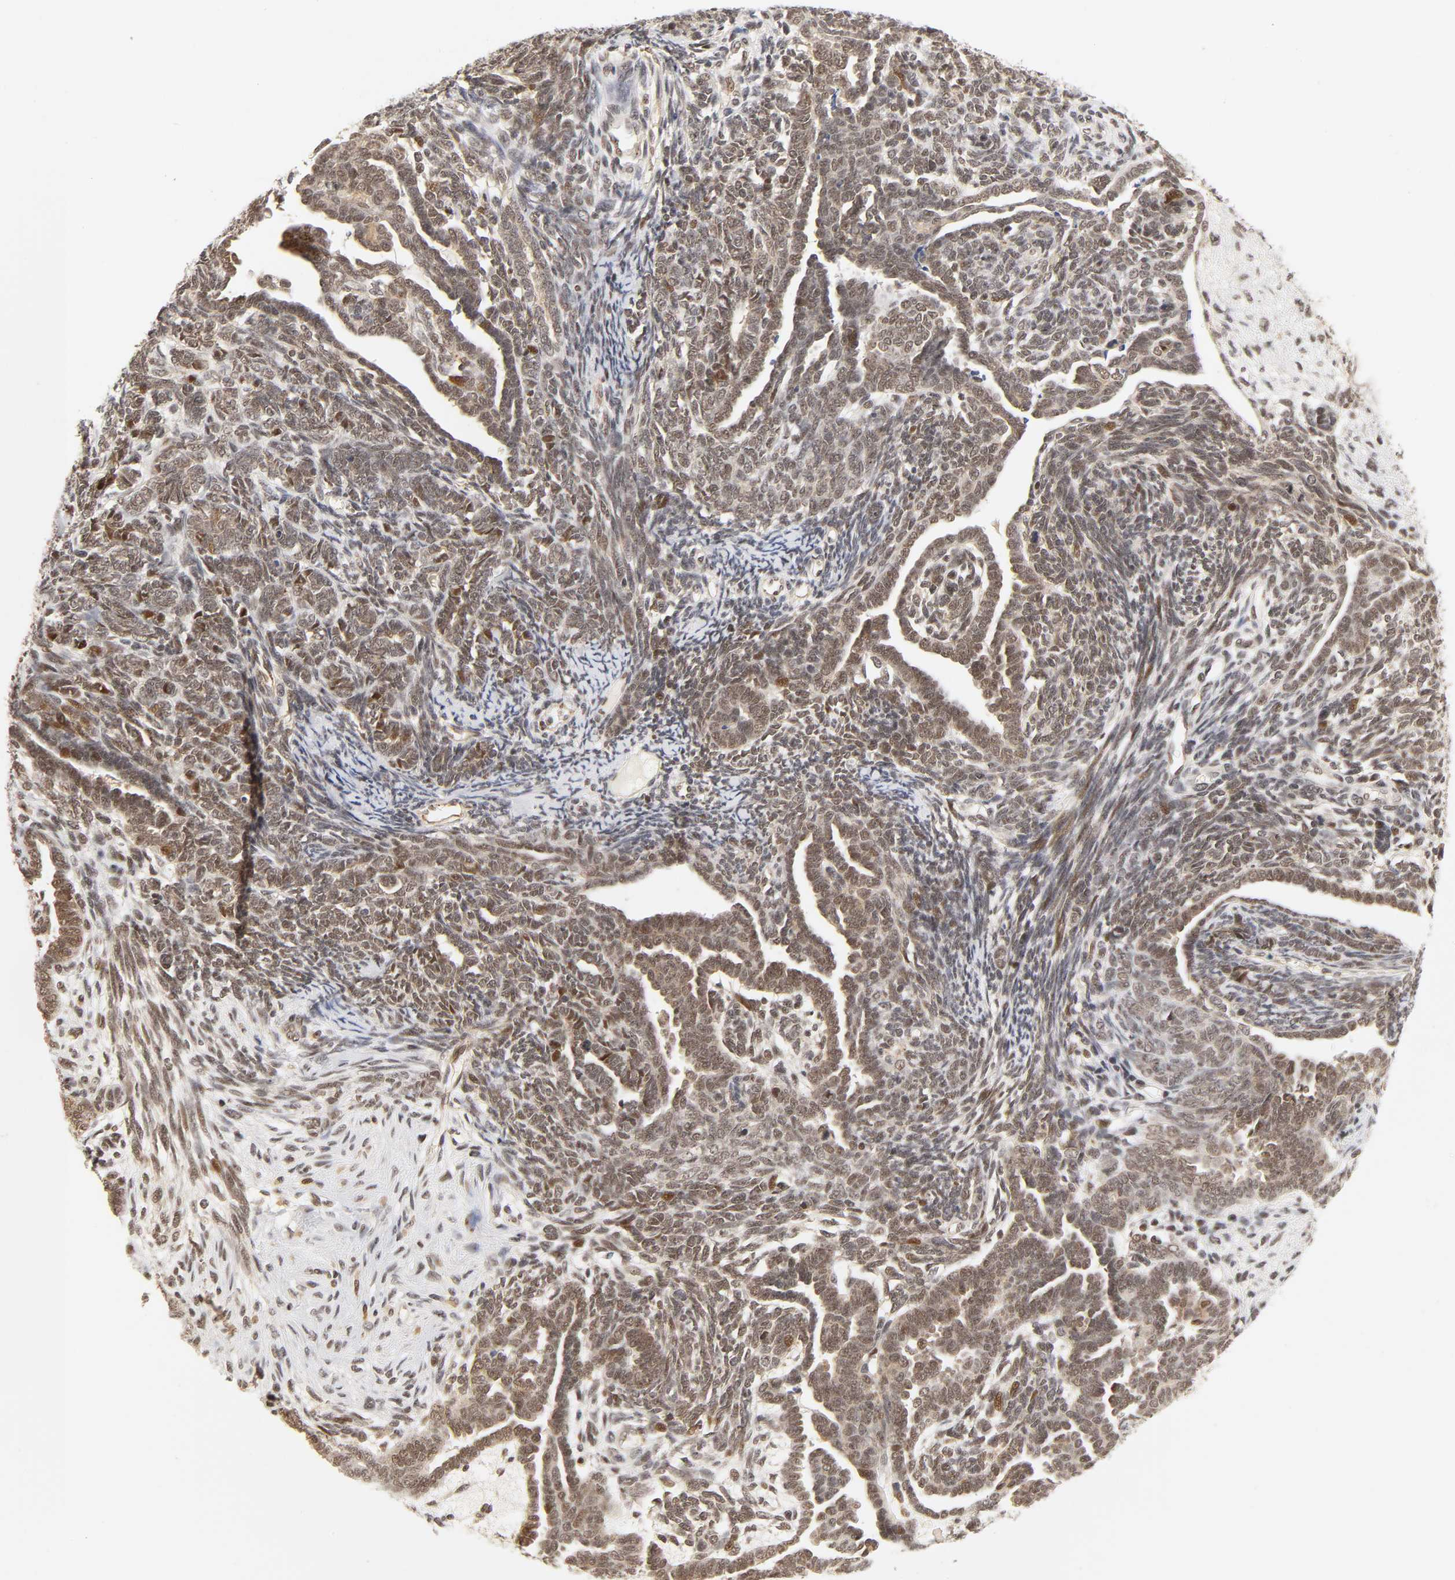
{"staining": {"intensity": "weak", "quantity": "25%-75%", "location": "cytoplasmic/membranous,nuclear"}, "tissue": "endometrial cancer", "cell_type": "Tumor cells", "image_type": "cancer", "snomed": [{"axis": "morphology", "description": "Neoplasm, malignant, NOS"}, {"axis": "topography", "description": "Endometrium"}], "caption": "A high-resolution histopathology image shows IHC staining of endometrial cancer, which reveals weak cytoplasmic/membranous and nuclear positivity in approximately 25%-75% of tumor cells.", "gene": "TAF10", "patient": {"sex": "female", "age": 74}}